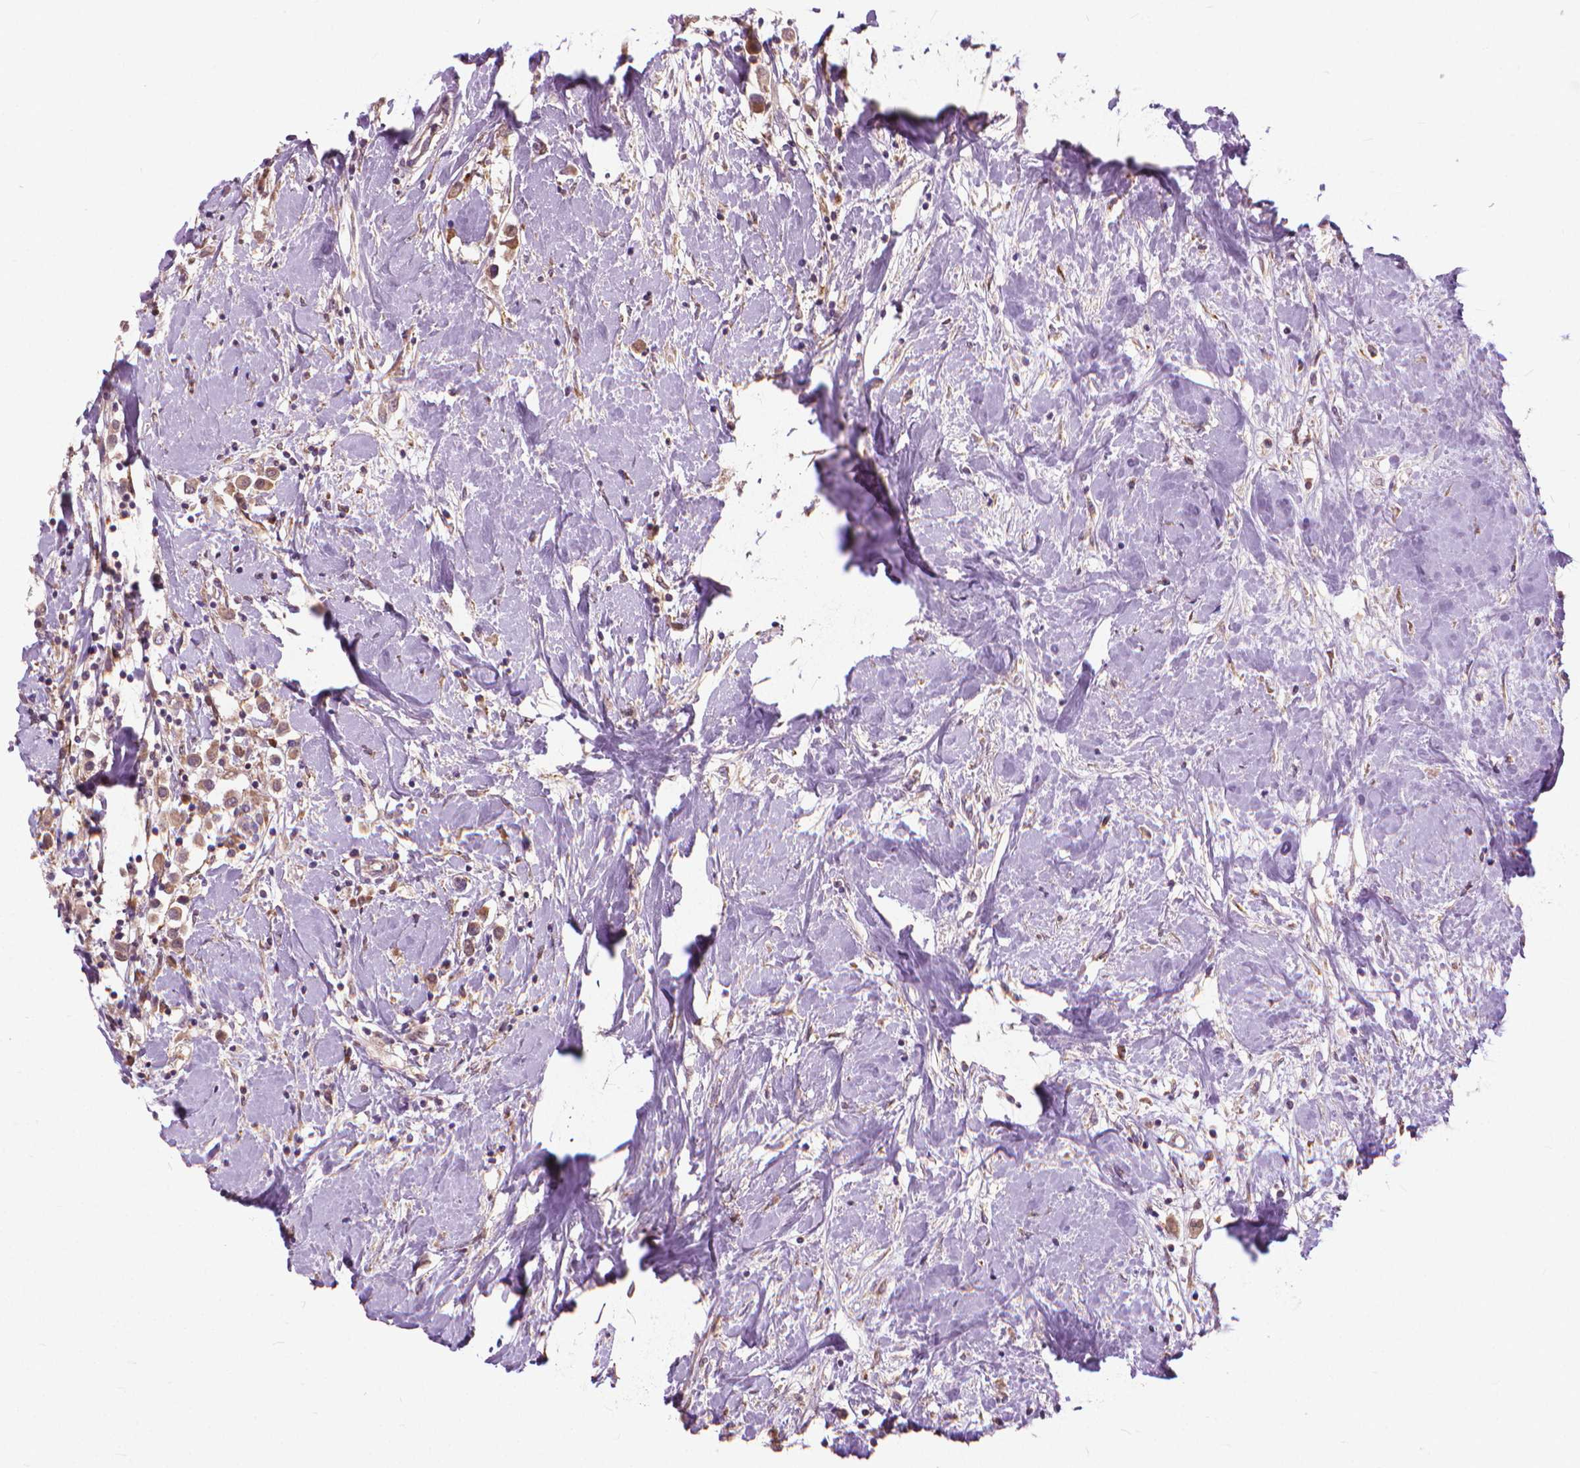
{"staining": {"intensity": "moderate", "quantity": ">75%", "location": "cytoplasmic/membranous"}, "tissue": "breast cancer", "cell_type": "Tumor cells", "image_type": "cancer", "snomed": [{"axis": "morphology", "description": "Duct carcinoma"}, {"axis": "topography", "description": "Breast"}], "caption": "Tumor cells display moderate cytoplasmic/membranous staining in about >75% of cells in breast invasive ductal carcinoma.", "gene": "NUDT1", "patient": {"sex": "female", "age": 61}}